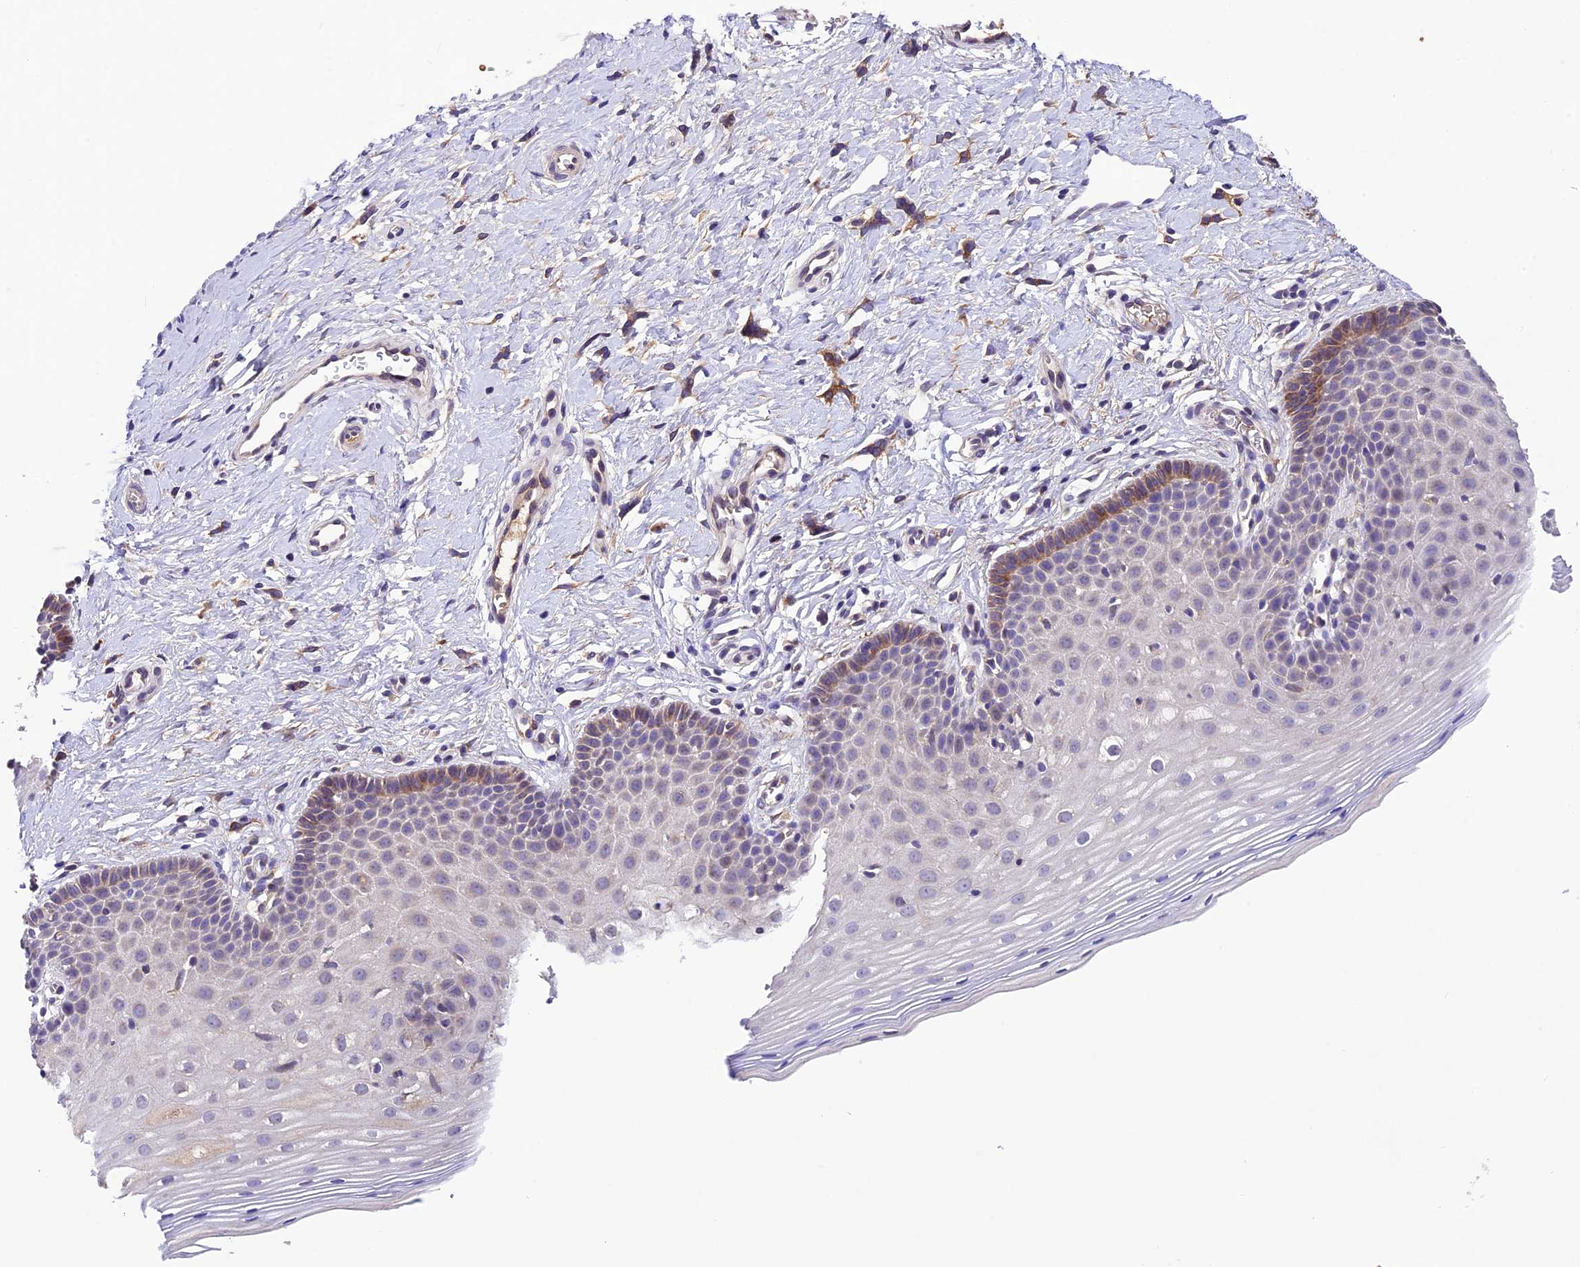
{"staining": {"intensity": "negative", "quantity": "none", "location": "none"}, "tissue": "cervix", "cell_type": "Glandular cells", "image_type": "normal", "snomed": [{"axis": "morphology", "description": "Normal tissue, NOS"}, {"axis": "topography", "description": "Cervix"}], "caption": "Immunohistochemistry (IHC) histopathology image of unremarkable cervix: human cervix stained with DAB demonstrates no significant protein positivity in glandular cells.", "gene": "CILP2", "patient": {"sex": "female", "age": 36}}